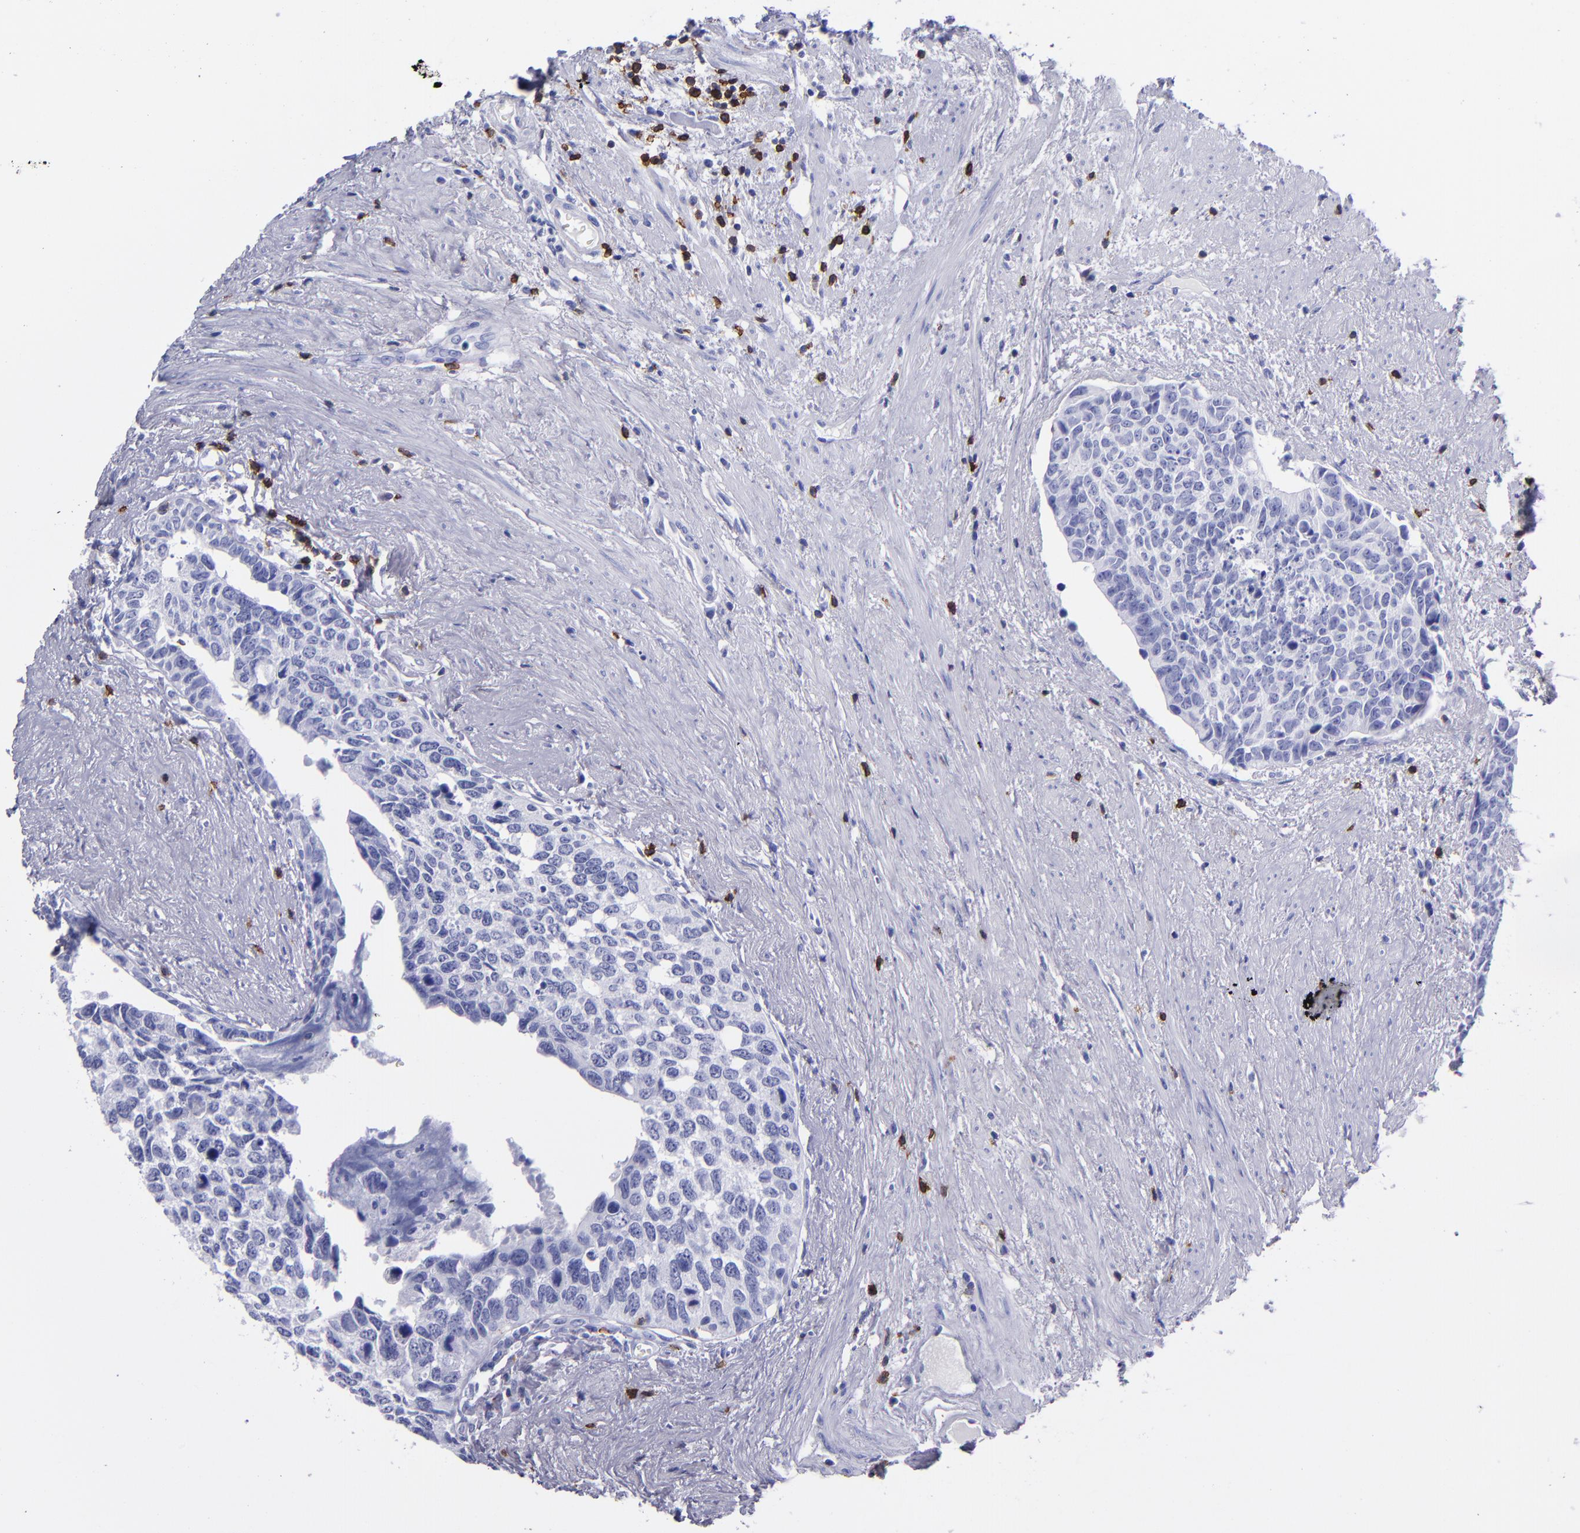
{"staining": {"intensity": "negative", "quantity": "none", "location": "none"}, "tissue": "urothelial cancer", "cell_type": "Tumor cells", "image_type": "cancer", "snomed": [{"axis": "morphology", "description": "Urothelial carcinoma, High grade"}, {"axis": "topography", "description": "Urinary bladder"}], "caption": "Histopathology image shows no protein expression in tumor cells of urothelial cancer tissue.", "gene": "CD6", "patient": {"sex": "male", "age": 81}}